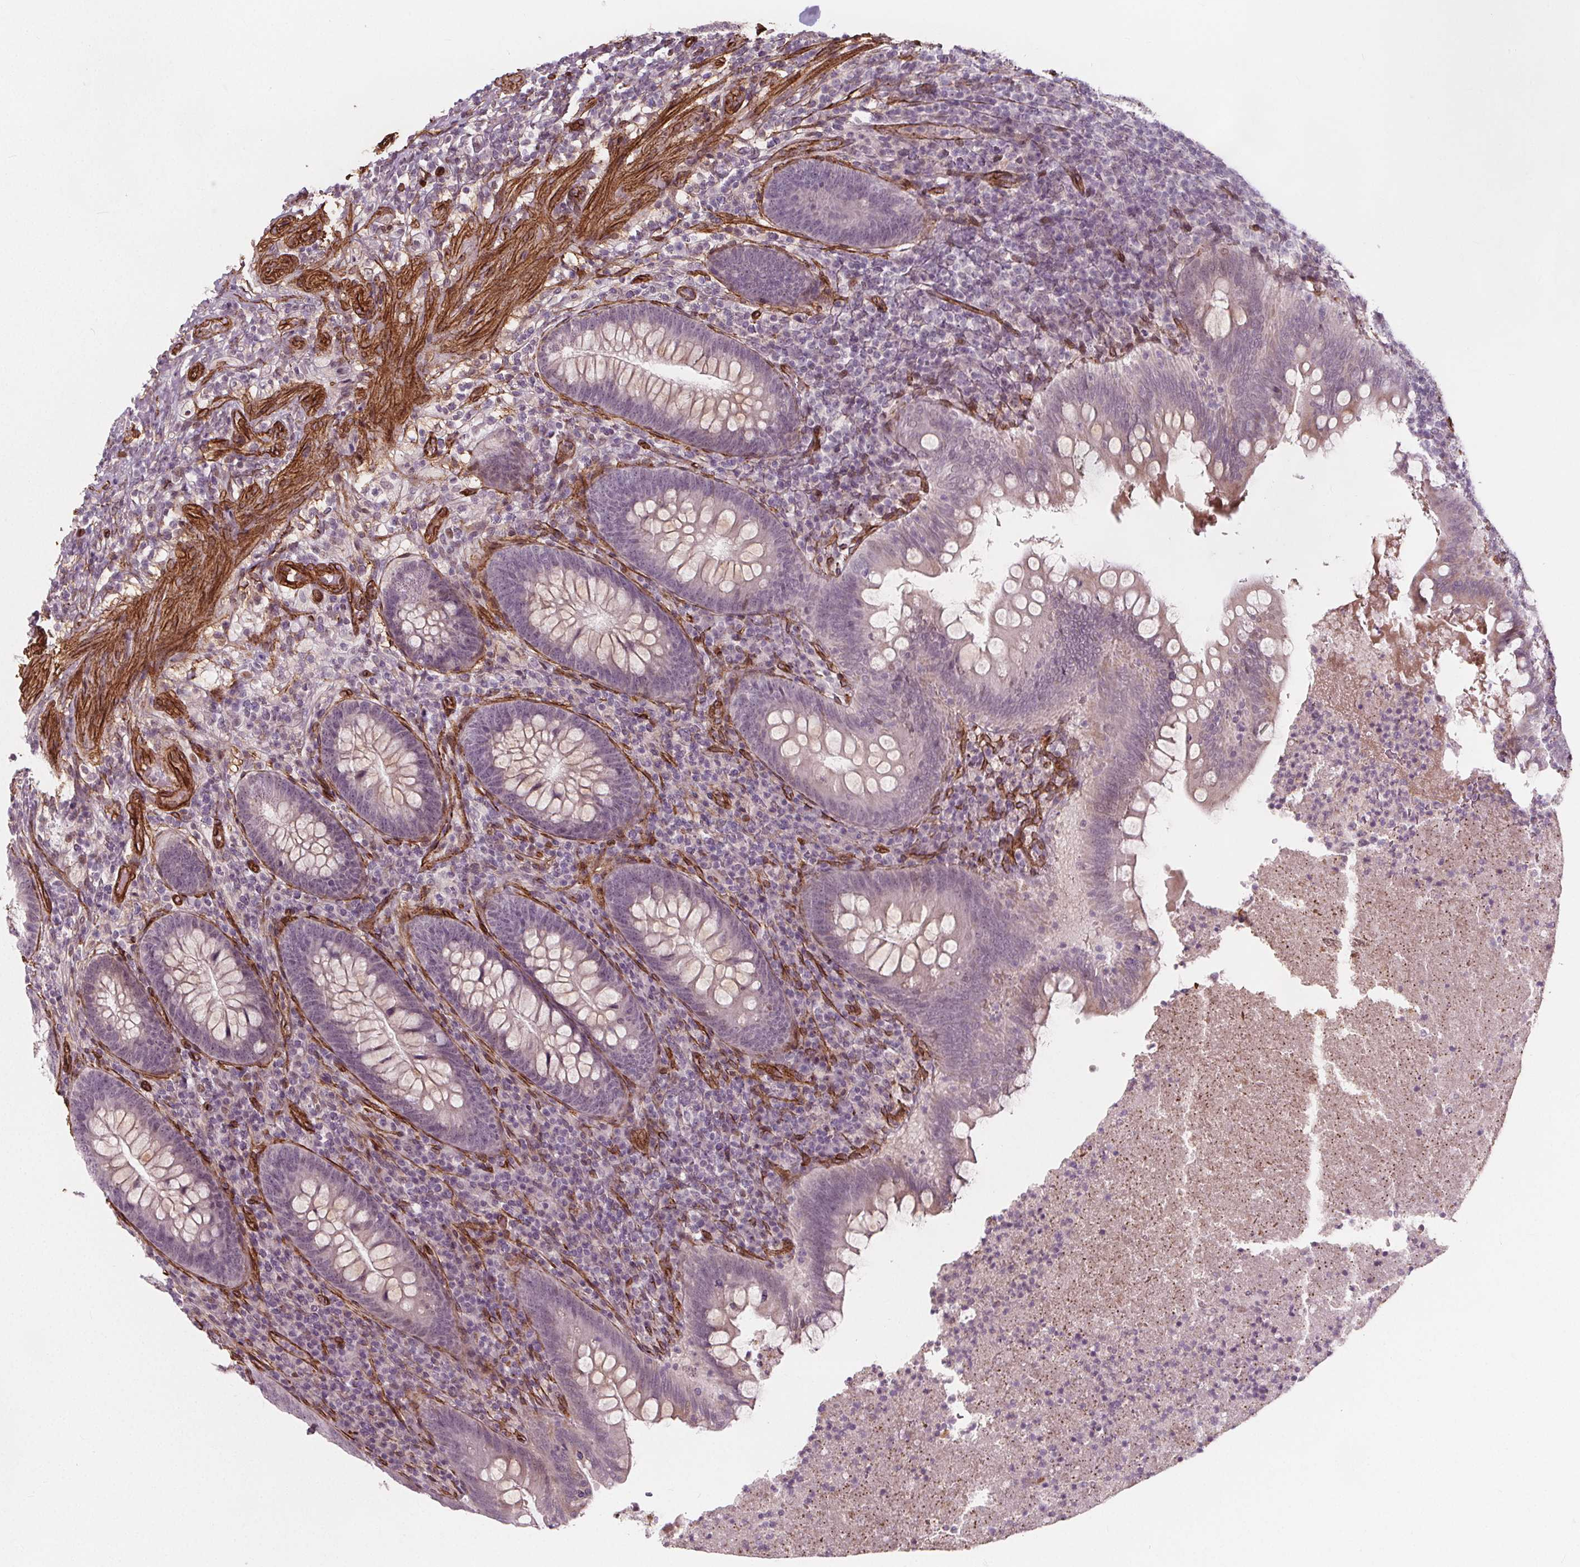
{"staining": {"intensity": "negative", "quantity": "none", "location": "none"}, "tissue": "appendix", "cell_type": "Glandular cells", "image_type": "normal", "snomed": [{"axis": "morphology", "description": "Normal tissue, NOS"}, {"axis": "topography", "description": "Appendix"}], "caption": "Glandular cells are negative for brown protein staining in benign appendix. (Stains: DAB (3,3'-diaminobenzidine) immunohistochemistry with hematoxylin counter stain, Microscopy: brightfield microscopy at high magnification).", "gene": "HAS1", "patient": {"sex": "male", "age": 47}}